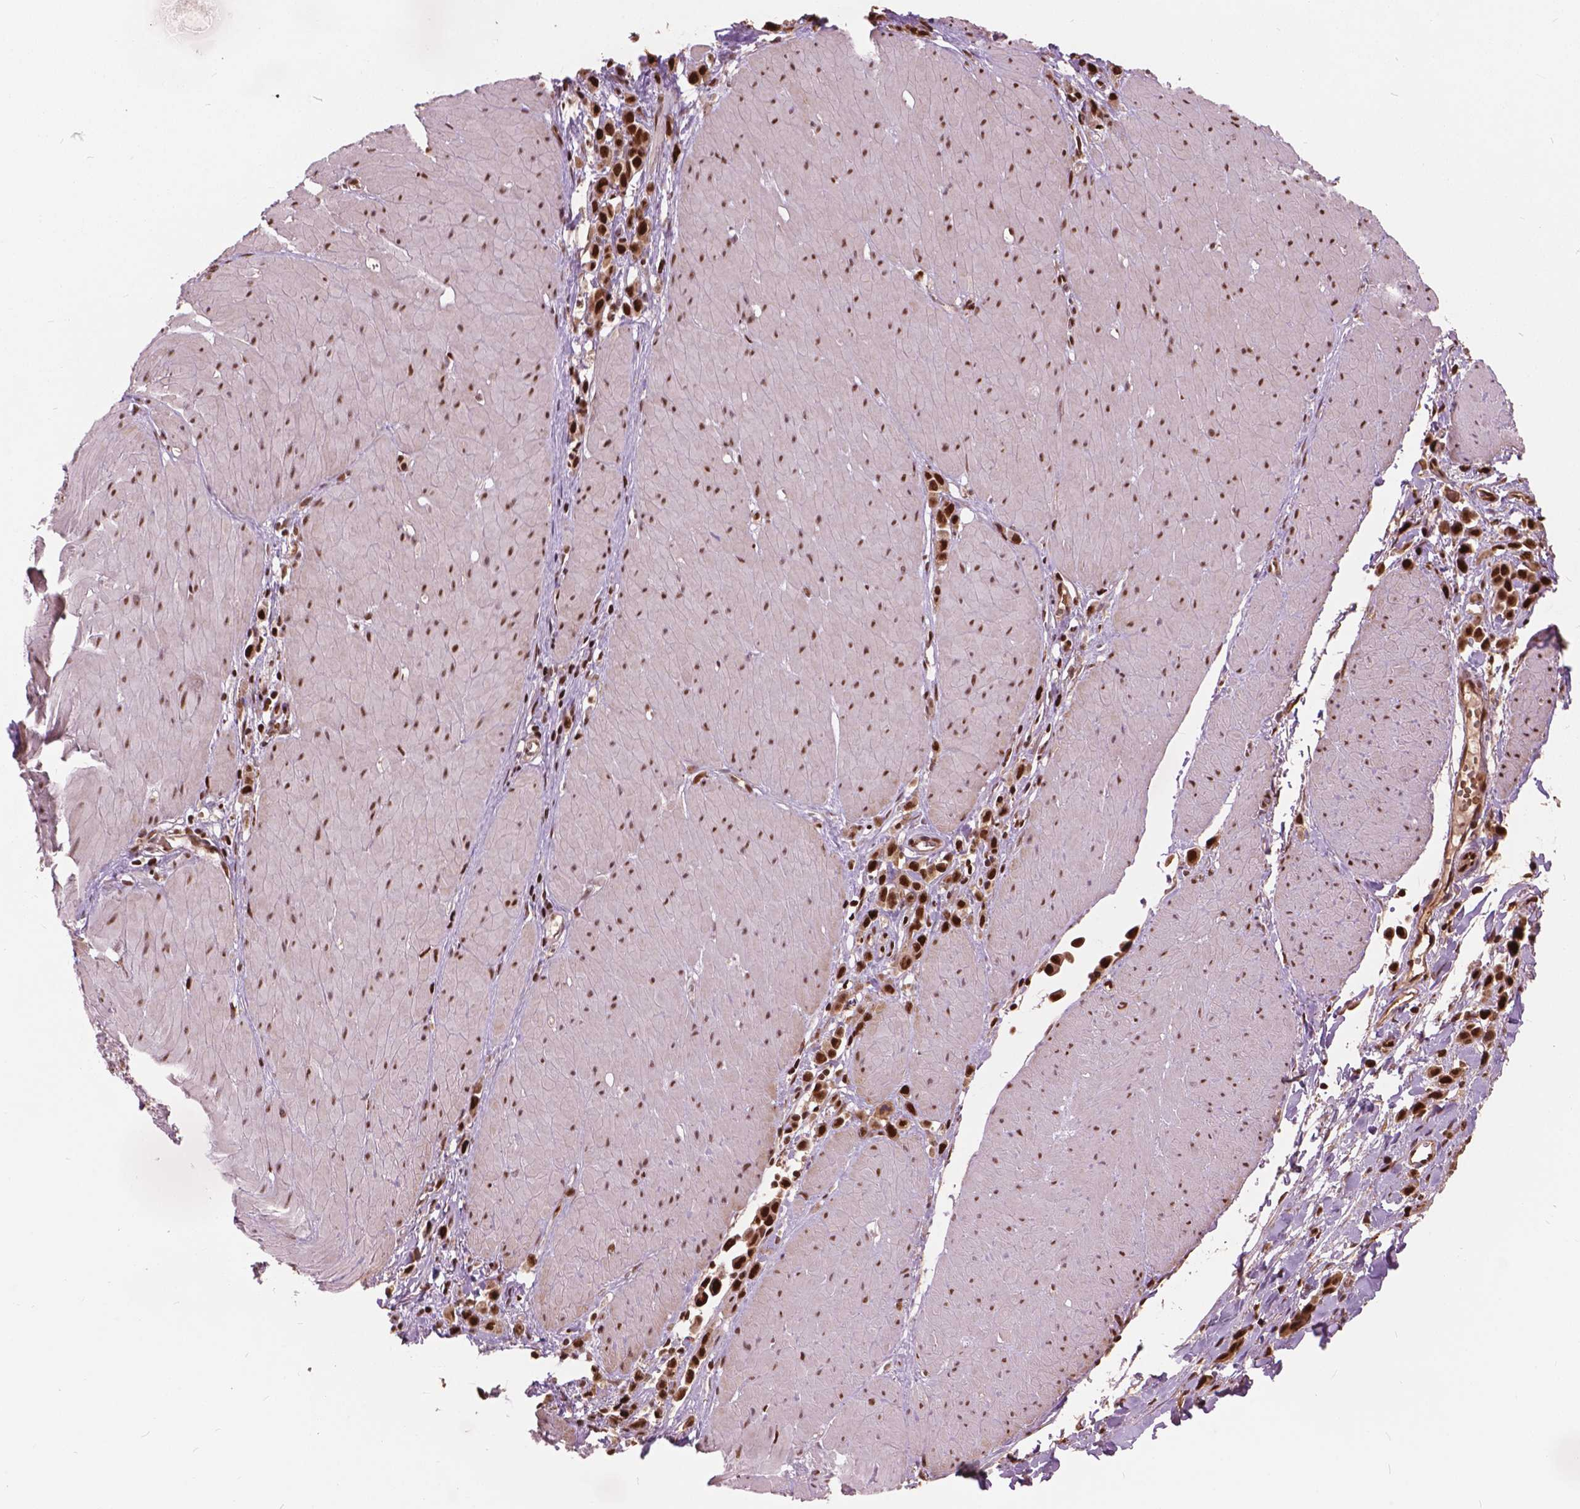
{"staining": {"intensity": "strong", "quantity": ">75%", "location": "nuclear"}, "tissue": "stomach cancer", "cell_type": "Tumor cells", "image_type": "cancer", "snomed": [{"axis": "morphology", "description": "Adenocarcinoma, NOS"}, {"axis": "topography", "description": "Stomach"}], "caption": "Protein expression analysis of stomach cancer exhibits strong nuclear expression in approximately >75% of tumor cells.", "gene": "ANP32B", "patient": {"sex": "male", "age": 47}}